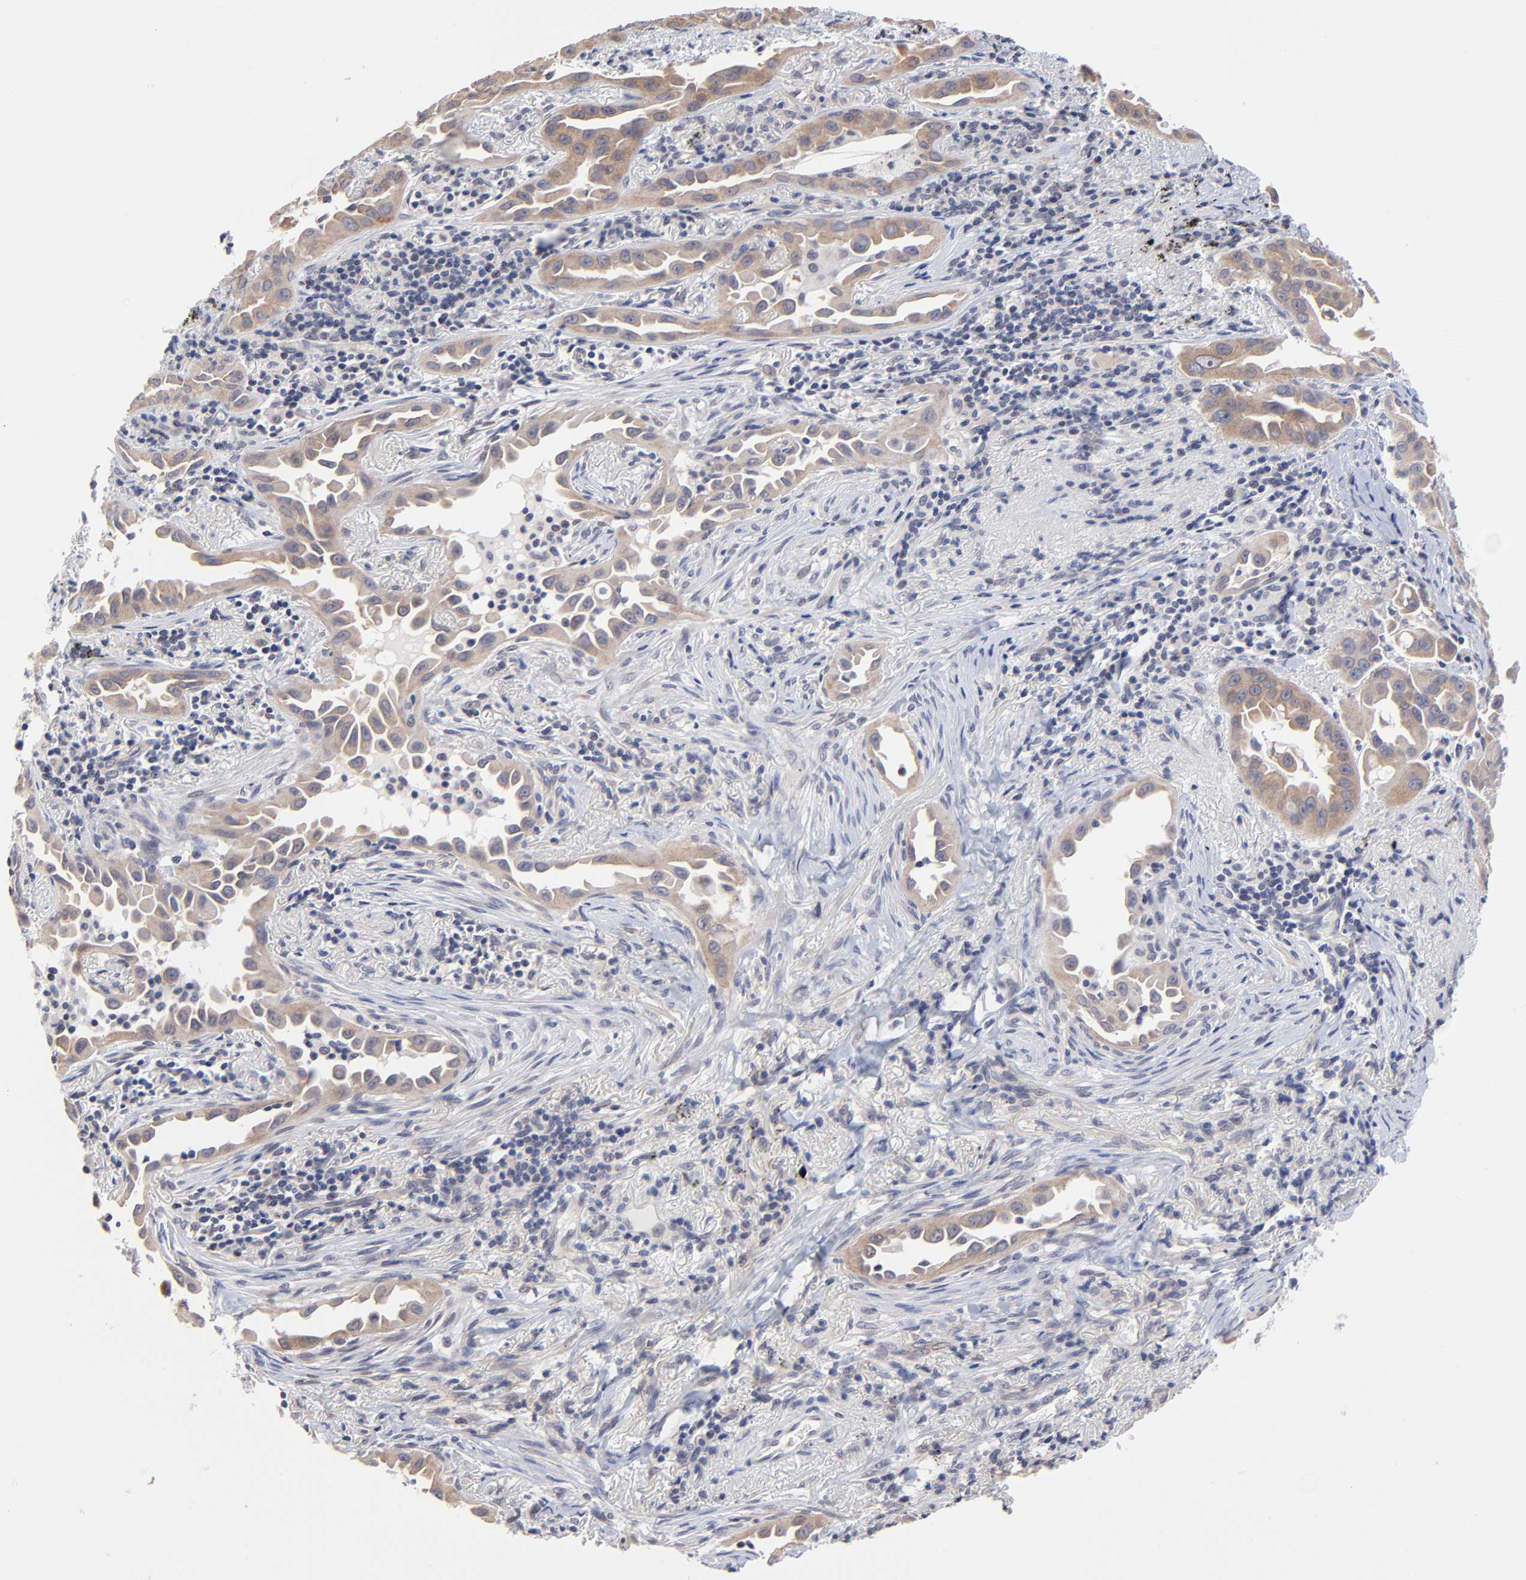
{"staining": {"intensity": "weak", "quantity": ">75%", "location": "cytoplasmic/membranous"}, "tissue": "lung cancer", "cell_type": "Tumor cells", "image_type": "cancer", "snomed": [{"axis": "morphology", "description": "Normal tissue, NOS"}, {"axis": "morphology", "description": "Adenocarcinoma, NOS"}, {"axis": "topography", "description": "Bronchus"}], "caption": "Tumor cells reveal weak cytoplasmic/membranous positivity in about >75% of cells in adenocarcinoma (lung).", "gene": "FBXO8", "patient": {"sex": "male", "age": 68}}